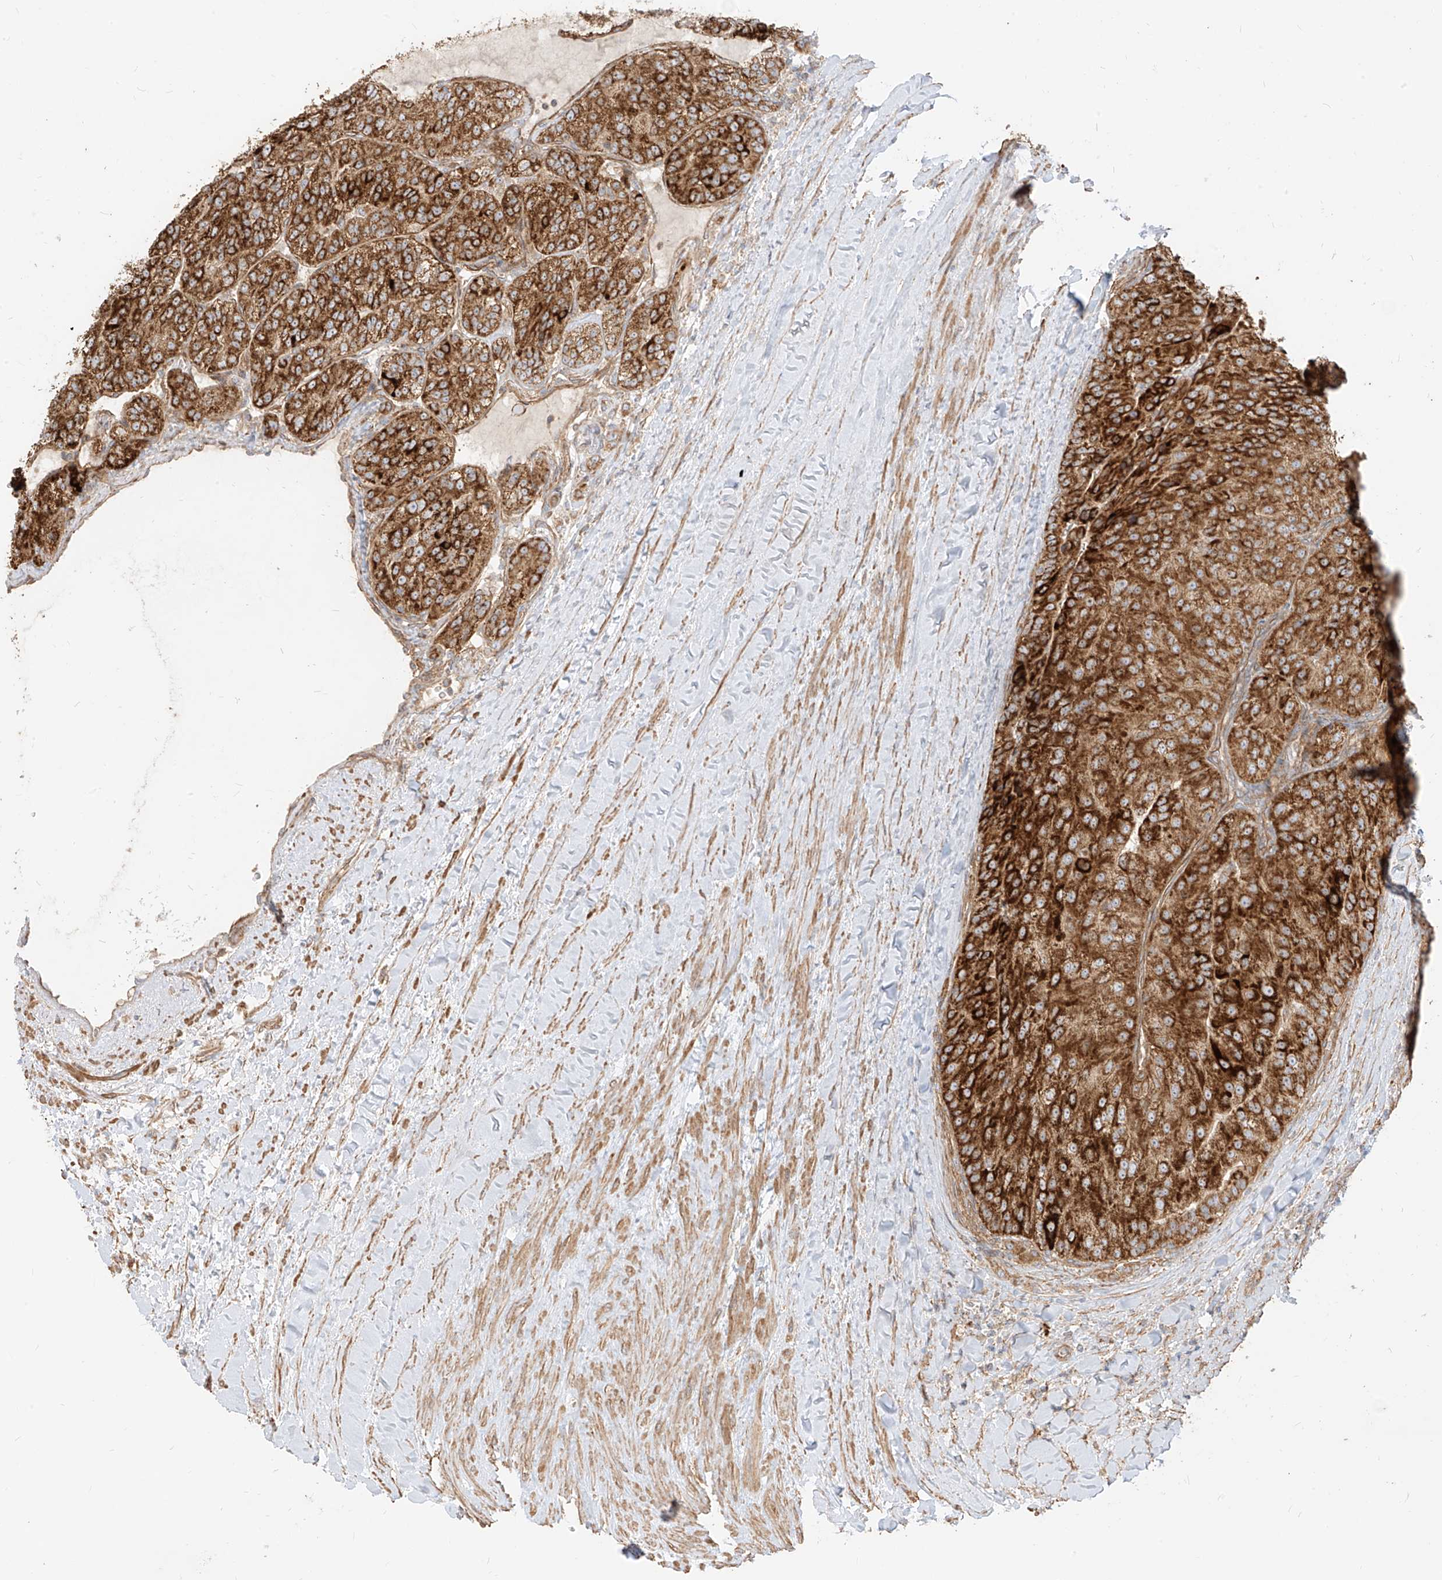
{"staining": {"intensity": "strong", "quantity": ">75%", "location": "cytoplasmic/membranous"}, "tissue": "renal cancer", "cell_type": "Tumor cells", "image_type": "cancer", "snomed": [{"axis": "morphology", "description": "Adenocarcinoma, NOS"}, {"axis": "topography", "description": "Kidney"}], "caption": "Protein expression analysis of renal cancer demonstrates strong cytoplasmic/membranous positivity in about >75% of tumor cells.", "gene": "PLCL1", "patient": {"sex": "female", "age": 63}}